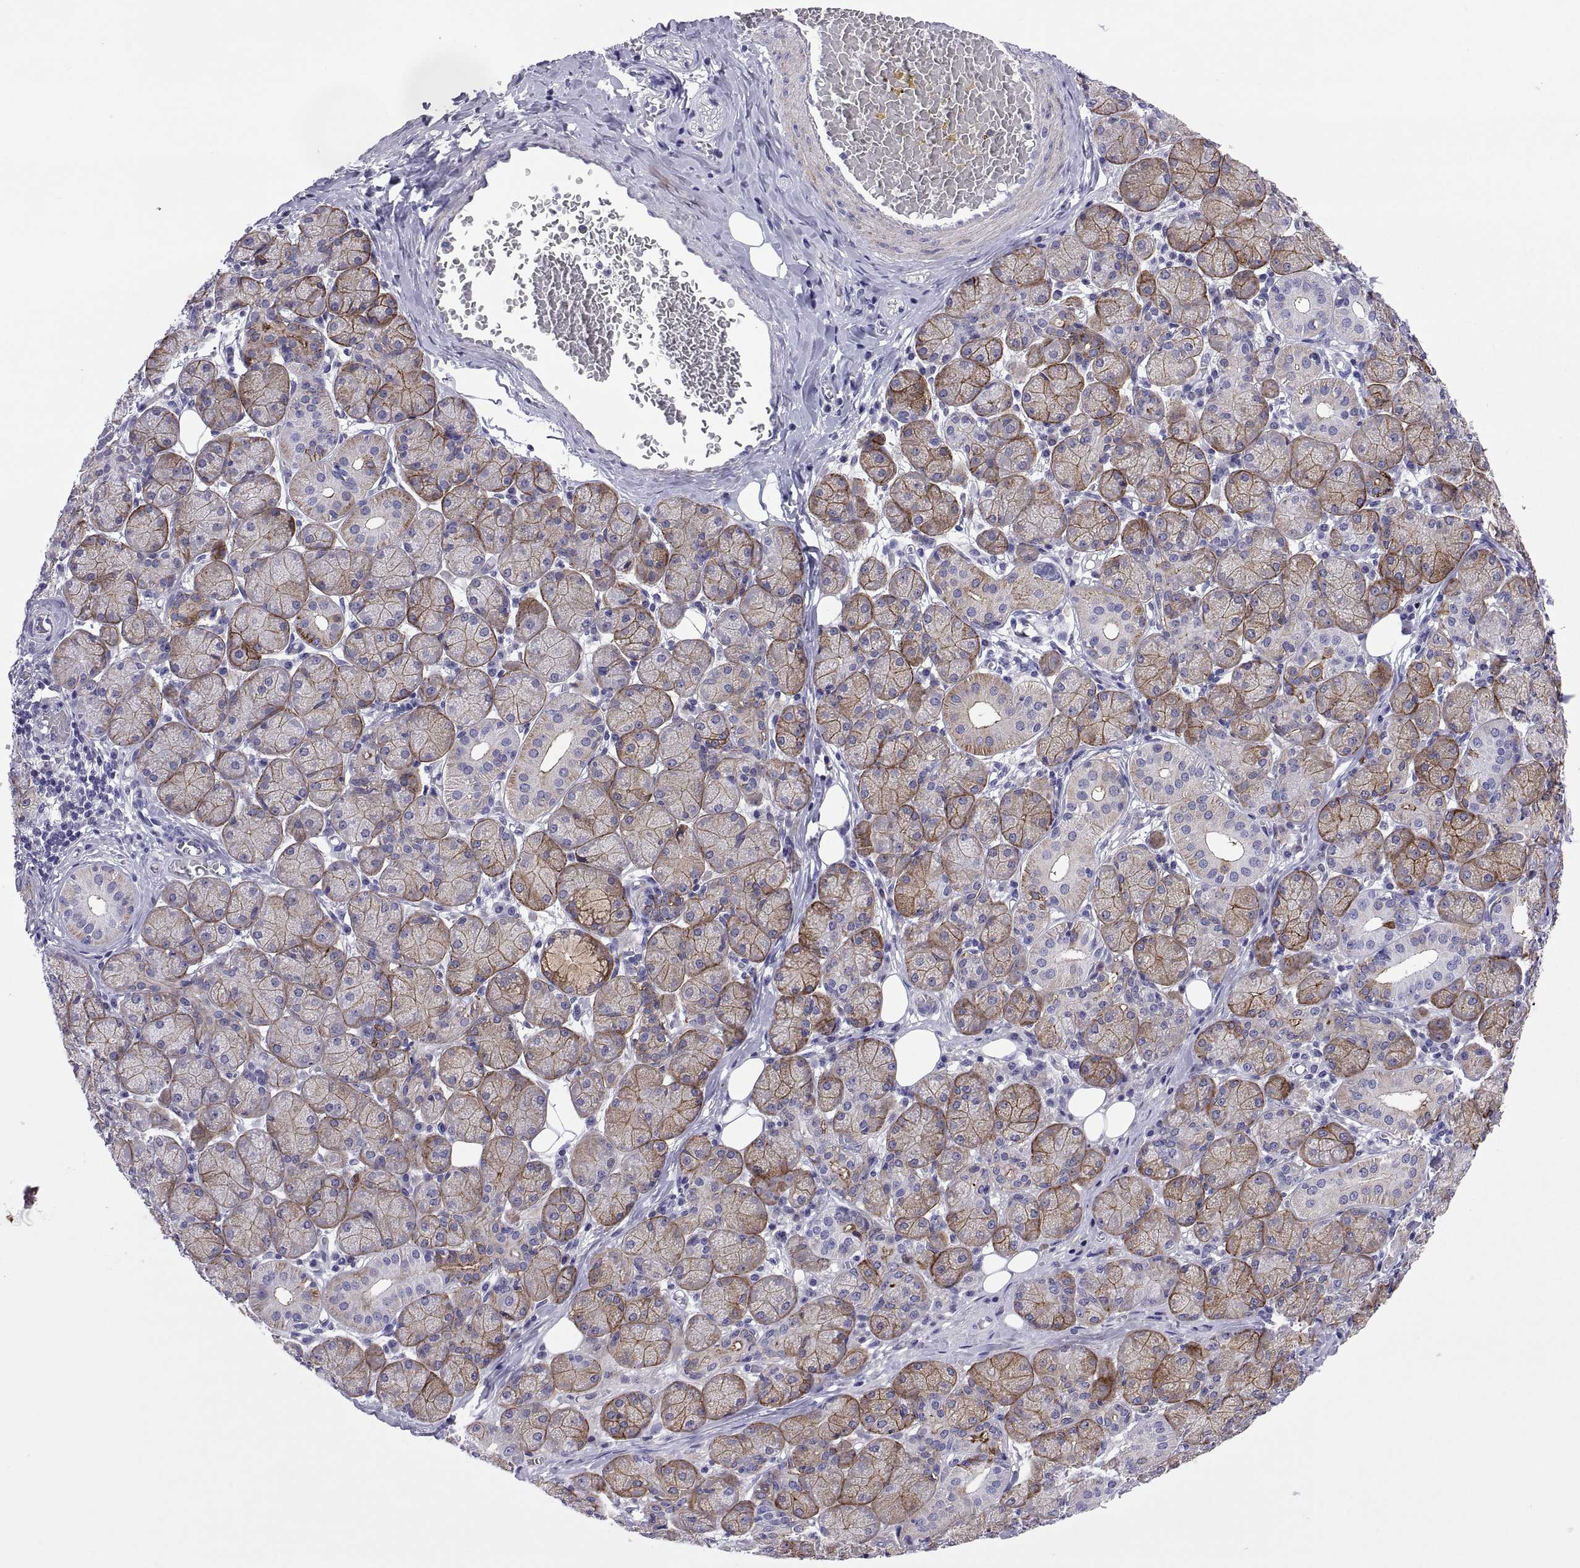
{"staining": {"intensity": "moderate", "quantity": ">75%", "location": "cytoplasmic/membranous"}, "tissue": "salivary gland", "cell_type": "Glandular cells", "image_type": "normal", "snomed": [{"axis": "morphology", "description": "Normal tissue, NOS"}, {"axis": "topography", "description": "Salivary gland"}, {"axis": "topography", "description": "Peripheral nerve tissue"}], "caption": "A medium amount of moderate cytoplasmic/membranous staining is seen in approximately >75% of glandular cells in normal salivary gland. The staining was performed using DAB to visualize the protein expression in brown, while the nuclei were stained in blue with hematoxylin (Magnification: 20x).", "gene": "CHCT1", "patient": {"sex": "female", "age": 24}}